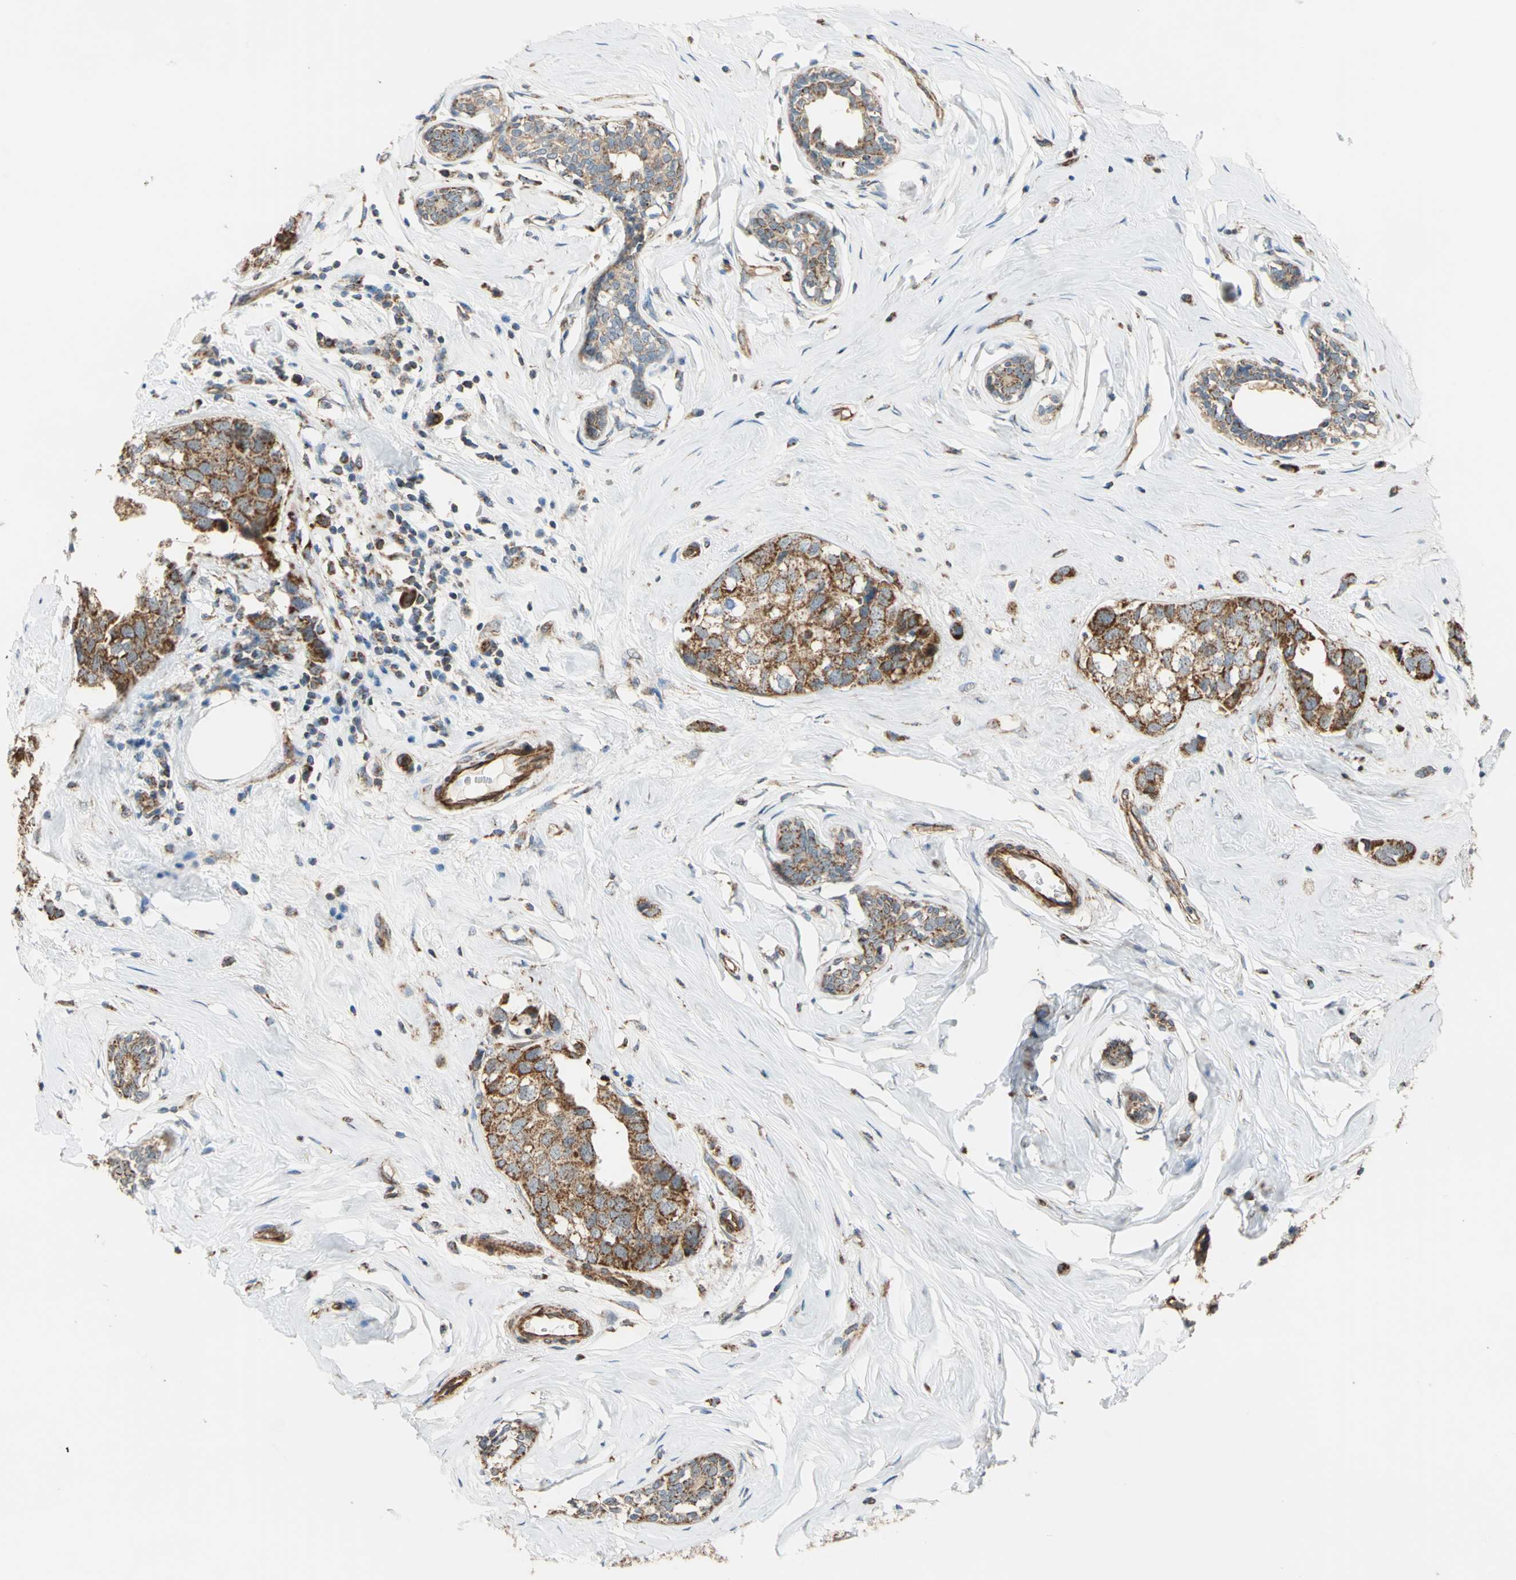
{"staining": {"intensity": "strong", "quantity": ">75%", "location": "cytoplasmic/membranous"}, "tissue": "breast cancer", "cell_type": "Tumor cells", "image_type": "cancer", "snomed": [{"axis": "morphology", "description": "Normal tissue, NOS"}, {"axis": "morphology", "description": "Duct carcinoma"}, {"axis": "topography", "description": "Breast"}], "caption": "Immunohistochemical staining of human breast cancer (infiltrating ductal carcinoma) reveals strong cytoplasmic/membranous protein expression in approximately >75% of tumor cells.", "gene": "MRPS22", "patient": {"sex": "female", "age": 50}}